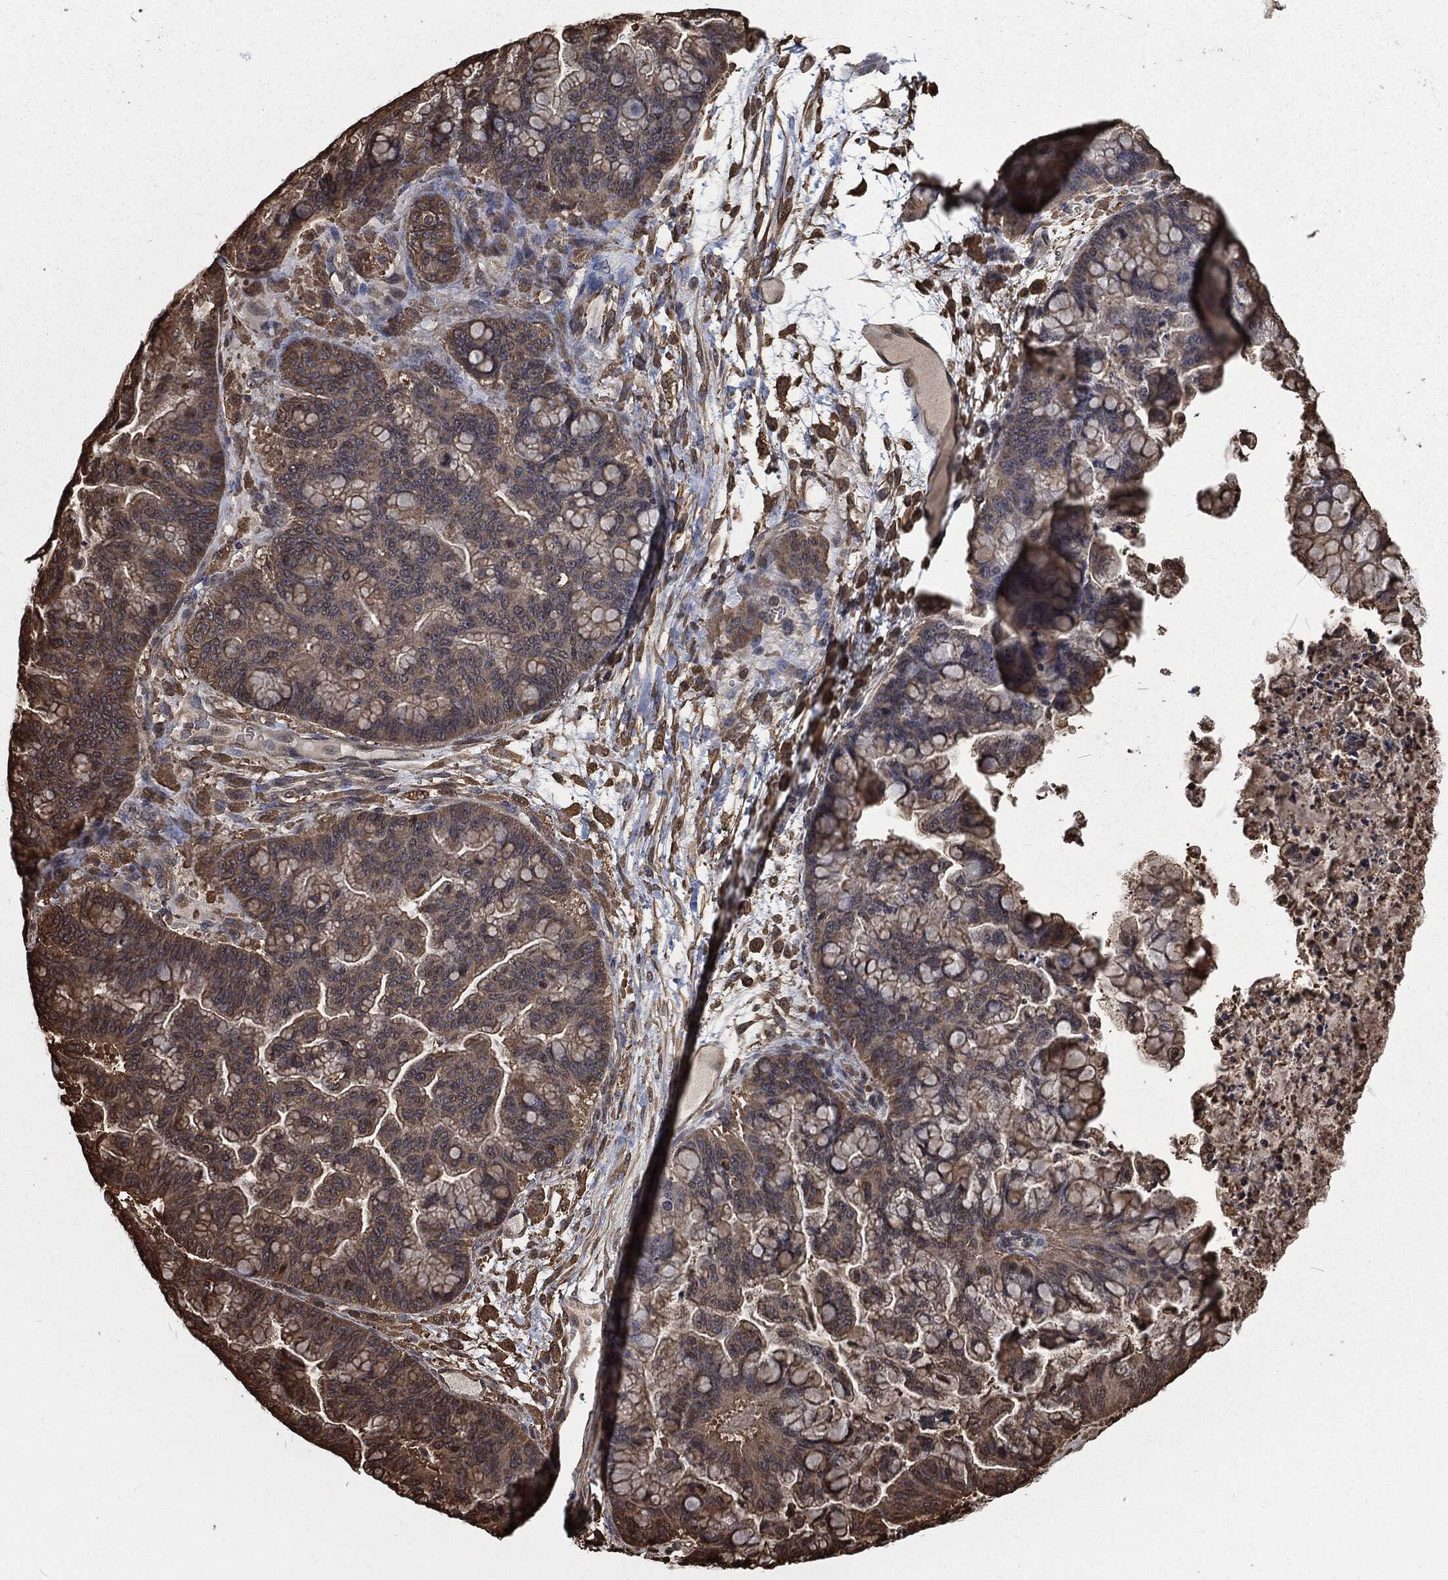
{"staining": {"intensity": "weak", "quantity": "25%-75%", "location": "cytoplasmic/membranous"}, "tissue": "ovarian cancer", "cell_type": "Tumor cells", "image_type": "cancer", "snomed": [{"axis": "morphology", "description": "Cystadenocarcinoma, mucinous, NOS"}, {"axis": "topography", "description": "Ovary"}], "caption": "Ovarian cancer tissue exhibits weak cytoplasmic/membranous positivity in about 25%-75% of tumor cells, visualized by immunohistochemistry.", "gene": "PRDX4", "patient": {"sex": "female", "age": 67}}